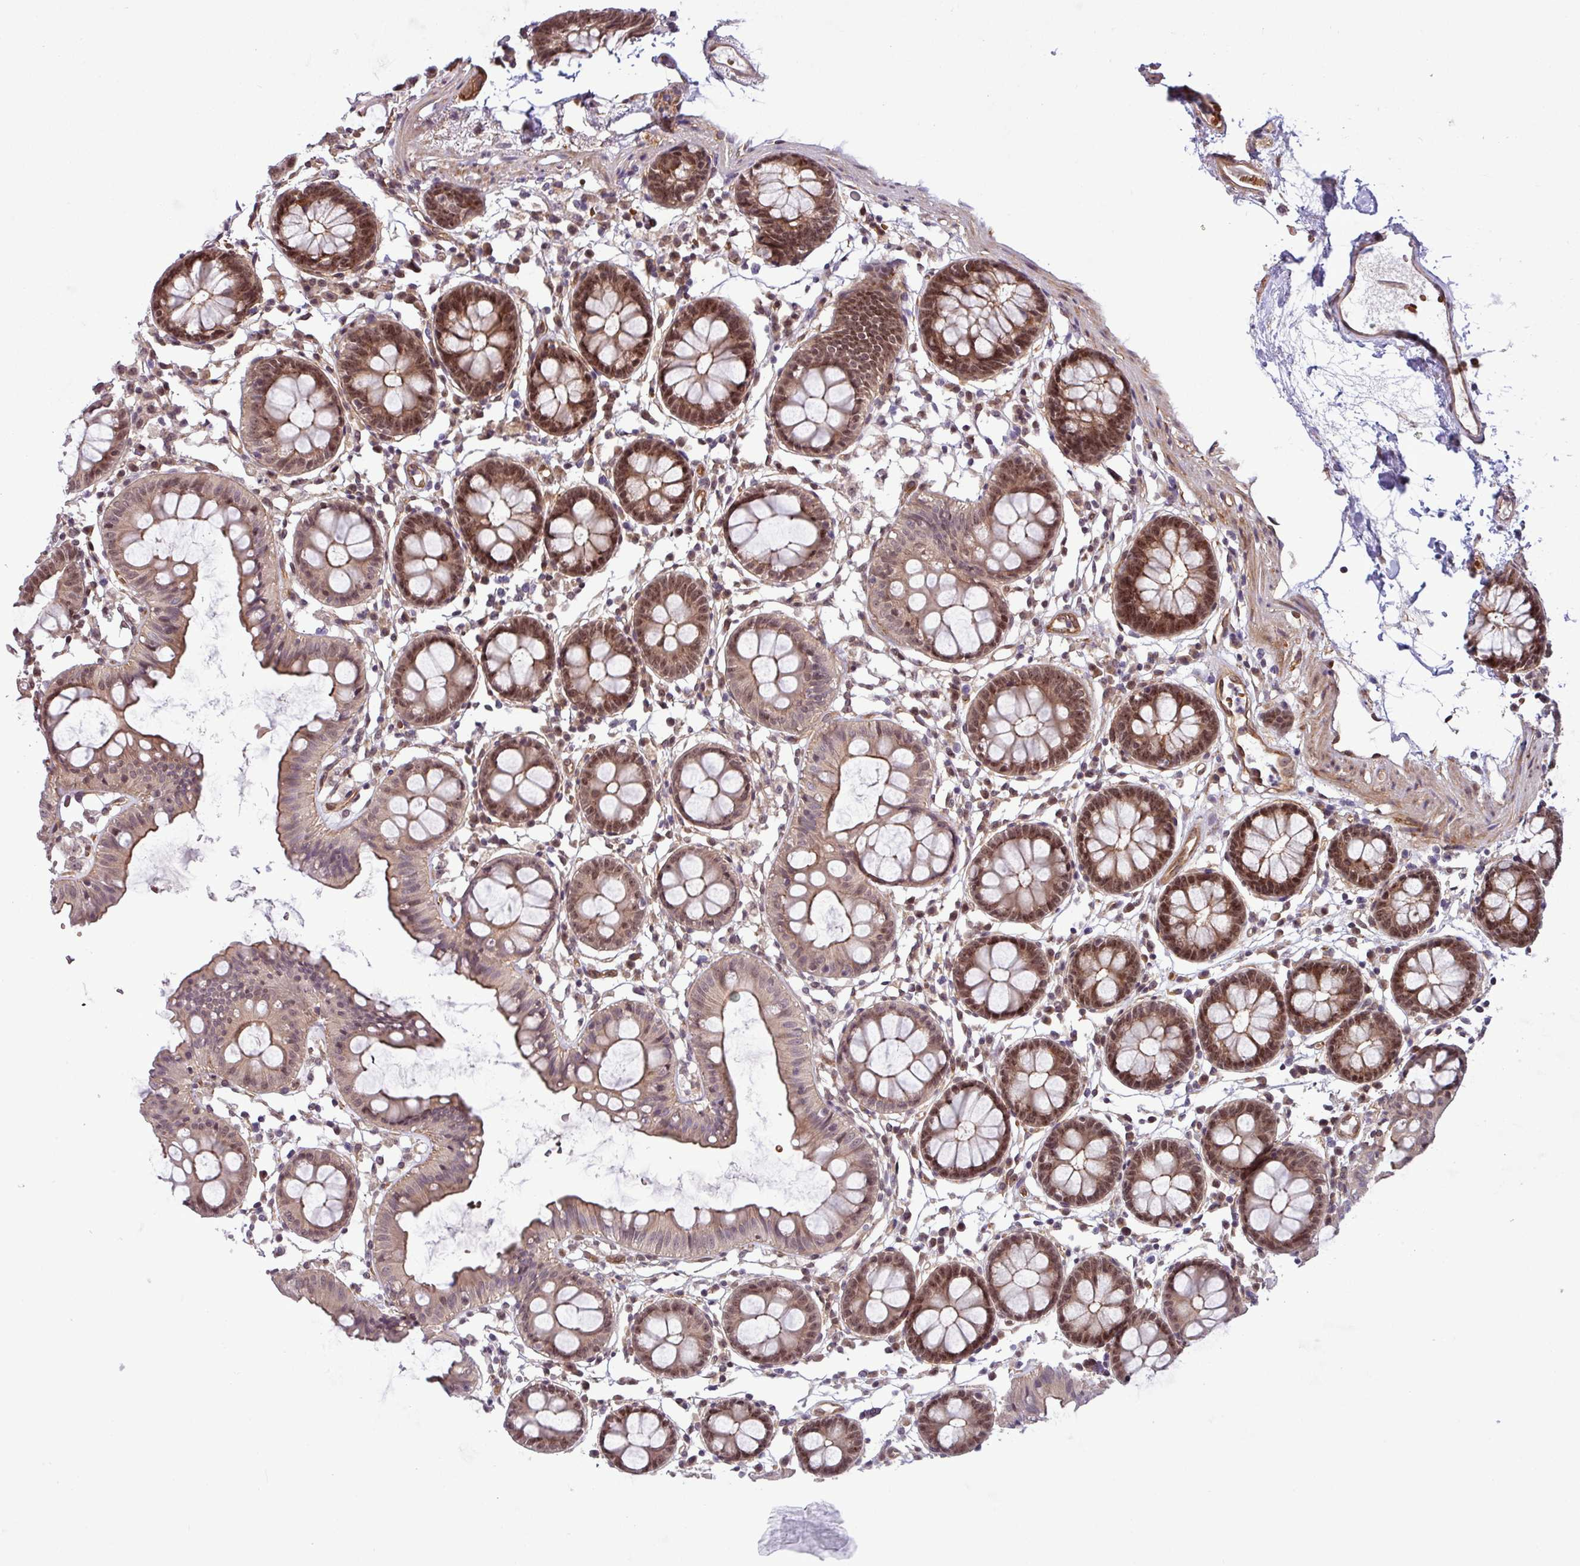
{"staining": {"intensity": "moderate", "quantity": ">75%", "location": "cytoplasmic/membranous,nuclear"}, "tissue": "colon", "cell_type": "Endothelial cells", "image_type": "normal", "snomed": [{"axis": "morphology", "description": "Normal tissue, NOS"}, {"axis": "topography", "description": "Colon"}], "caption": "About >75% of endothelial cells in benign colon display moderate cytoplasmic/membranous,nuclear protein staining as visualized by brown immunohistochemical staining.", "gene": "C7orf50", "patient": {"sex": "female", "age": 84}}